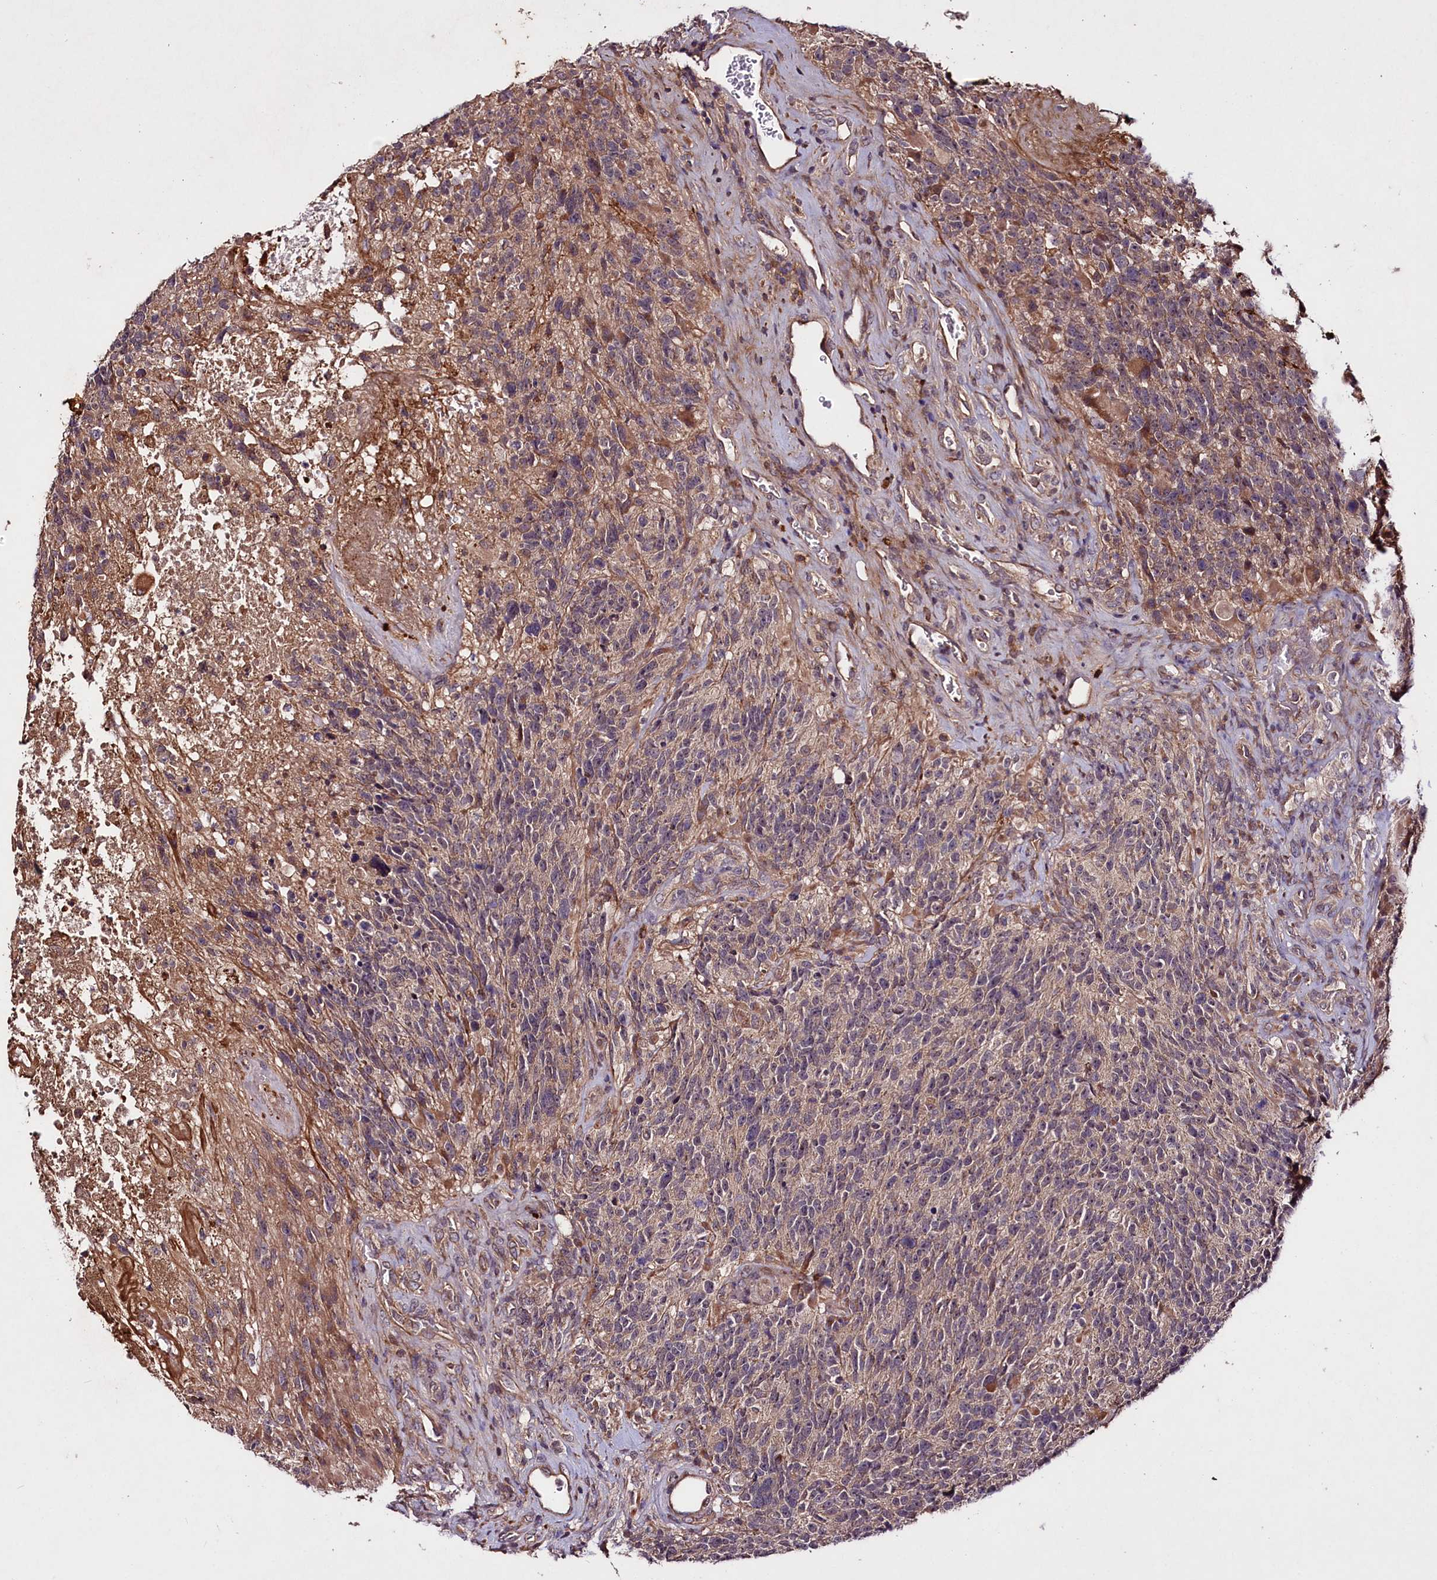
{"staining": {"intensity": "weak", "quantity": "<25%", "location": "cytoplasmic/membranous"}, "tissue": "glioma", "cell_type": "Tumor cells", "image_type": "cancer", "snomed": [{"axis": "morphology", "description": "Glioma, malignant, High grade"}, {"axis": "topography", "description": "Brain"}], "caption": "The image displays no staining of tumor cells in glioma.", "gene": "TNPO3", "patient": {"sex": "male", "age": 76}}